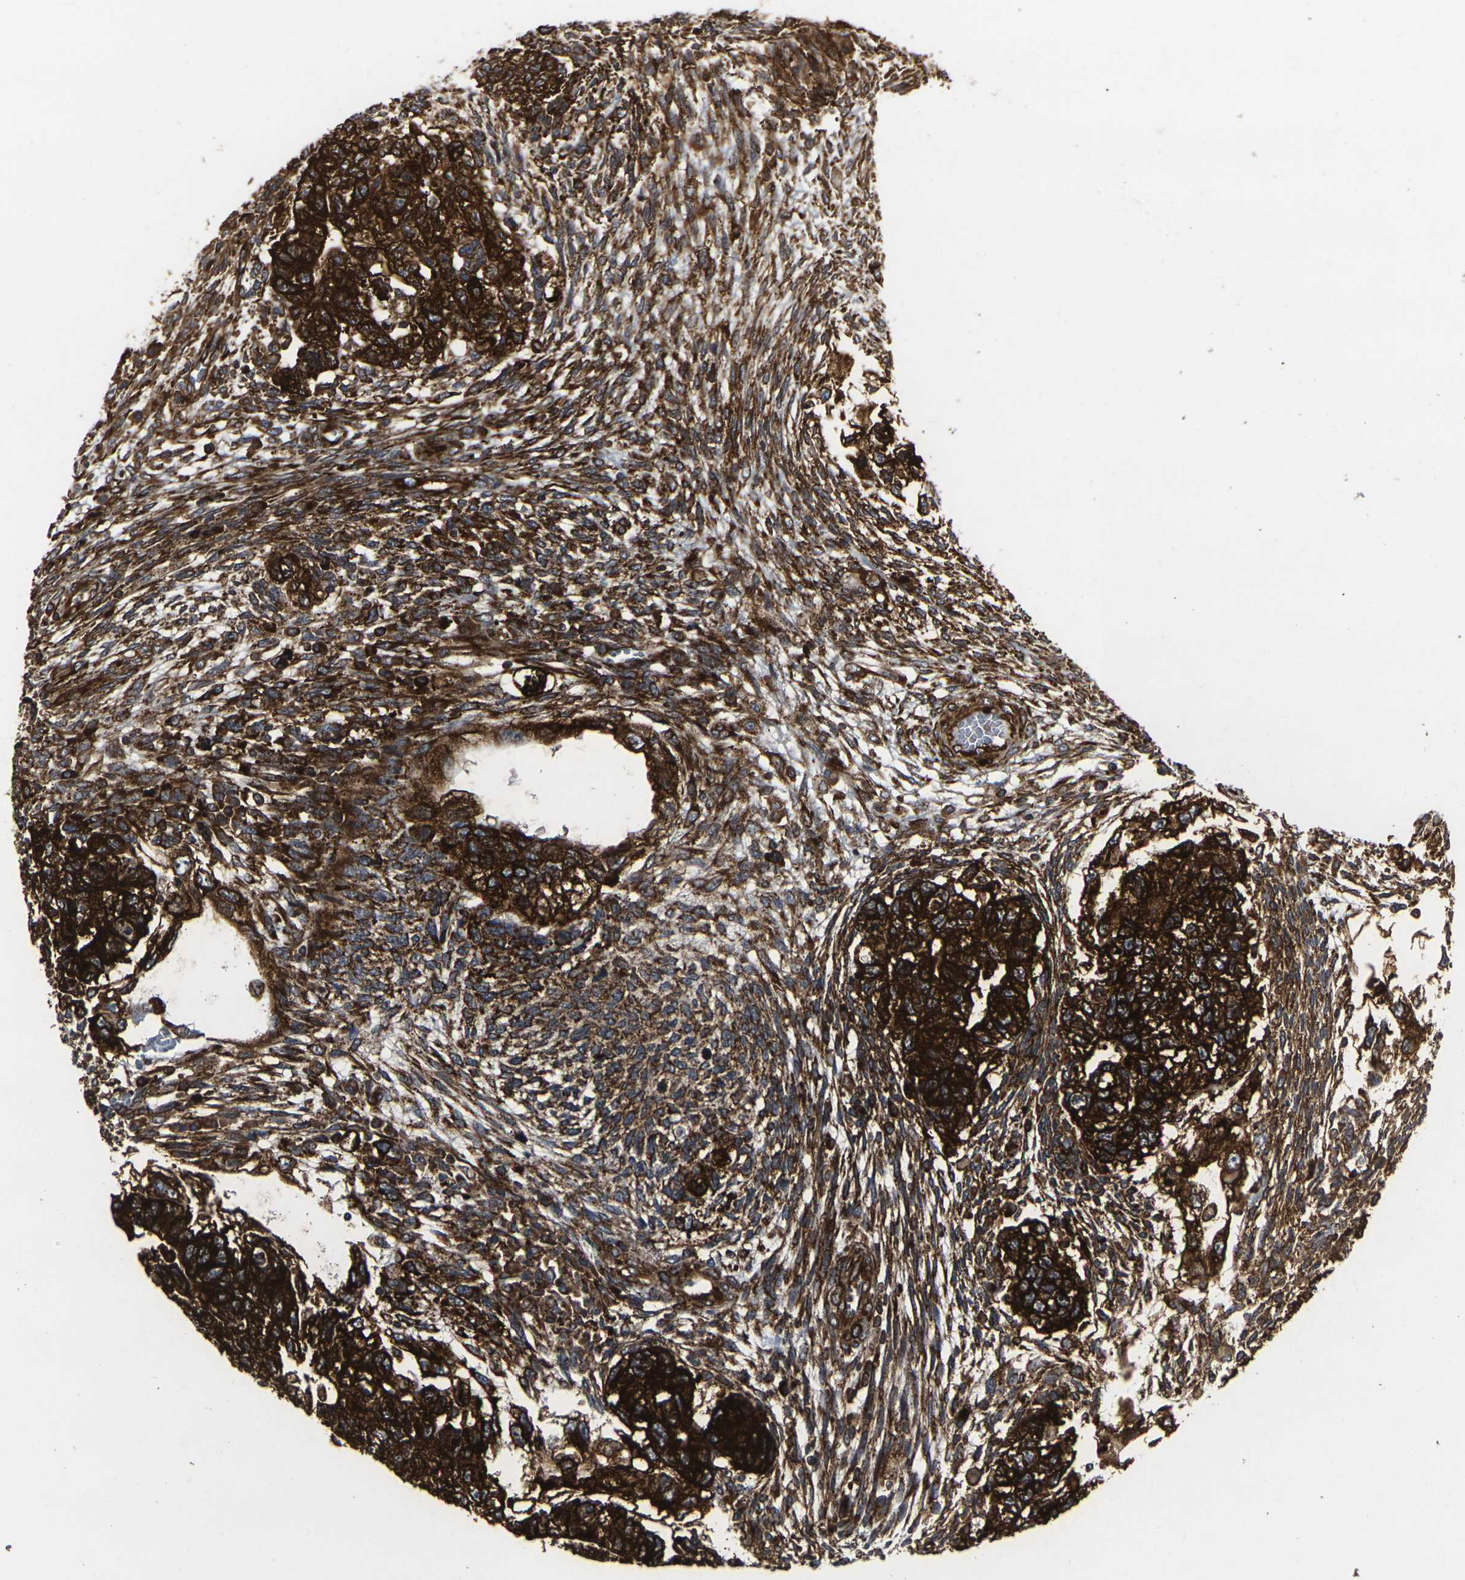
{"staining": {"intensity": "strong", "quantity": ">75%", "location": "cytoplasmic/membranous"}, "tissue": "testis cancer", "cell_type": "Tumor cells", "image_type": "cancer", "snomed": [{"axis": "morphology", "description": "Normal tissue, NOS"}, {"axis": "morphology", "description": "Carcinoma, Embryonal, NOS"}, {"axis": "topography", "description": "Testis"}], "caption": "Testis cancer tissue demonstrates strong cytoplasmic/membranous expression in approximately >75% of tumor cells (DAB IHC, brown staining for protein, blue staining for nuclei).", "gene": "MARCHF2", "patient": {"sex": "male", "age": 36}}